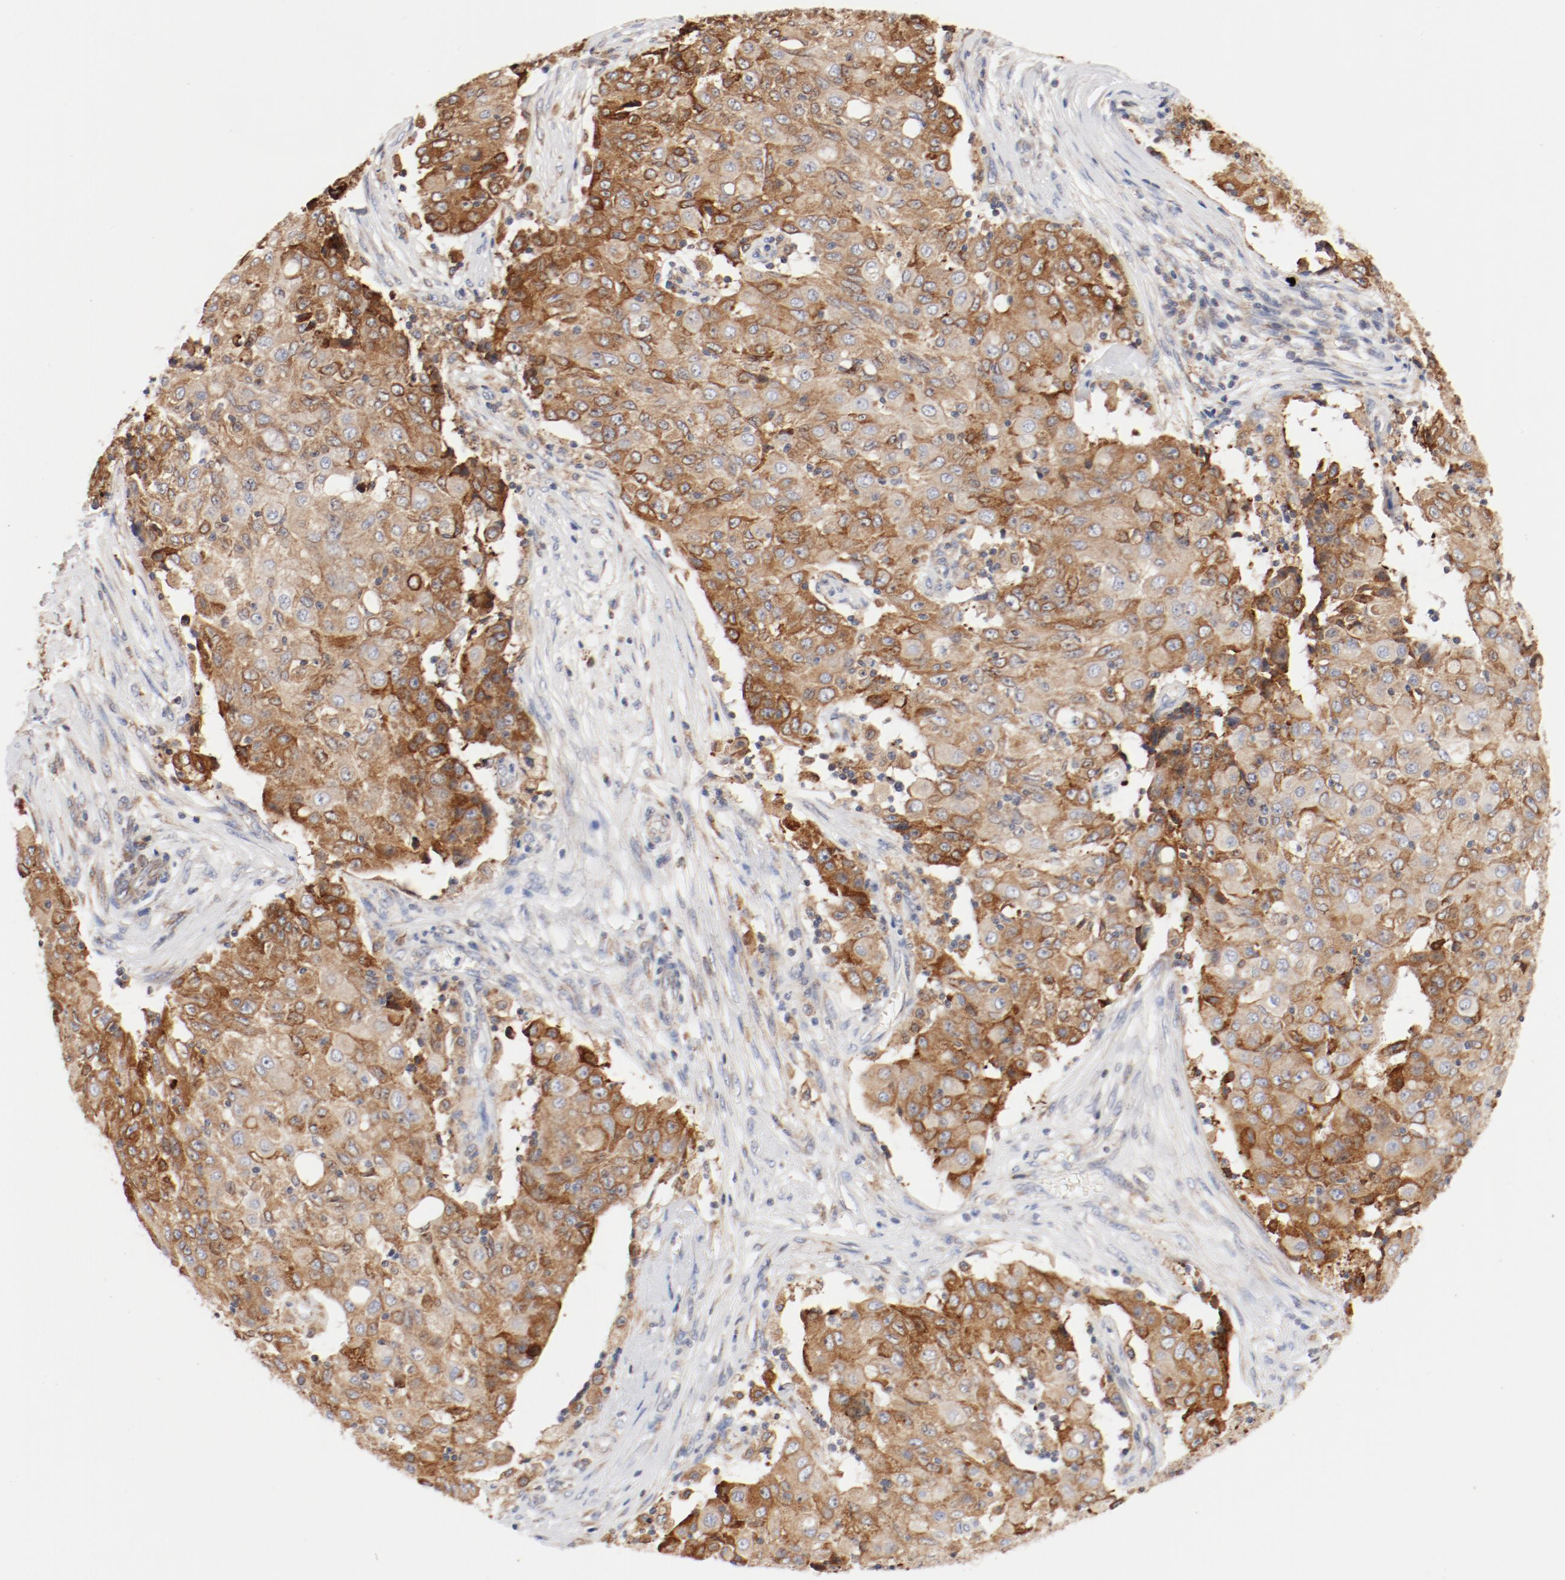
{"staining": {"intensity": "moderate", "quantity": ">75%", "location": "cytoplasmic/membranous"}, "tissue": "ovarian cancer", "cell_type": "Tumor cells", "image_type": "cancer", "snomed": [{"axis": "morphology", "description": "Carcinoma, endometroid"}, {"axis": "topography", "description": "Ovary"}], "caption": "There is medium levels of moderate cytoplasmic/membranous positivity in tumor cells of ovarian cancer, as demonstrated by immunohistochemical staining (brown color).", "gene": "PDPK1", "patient": {"sex": "female", "age": 42}}